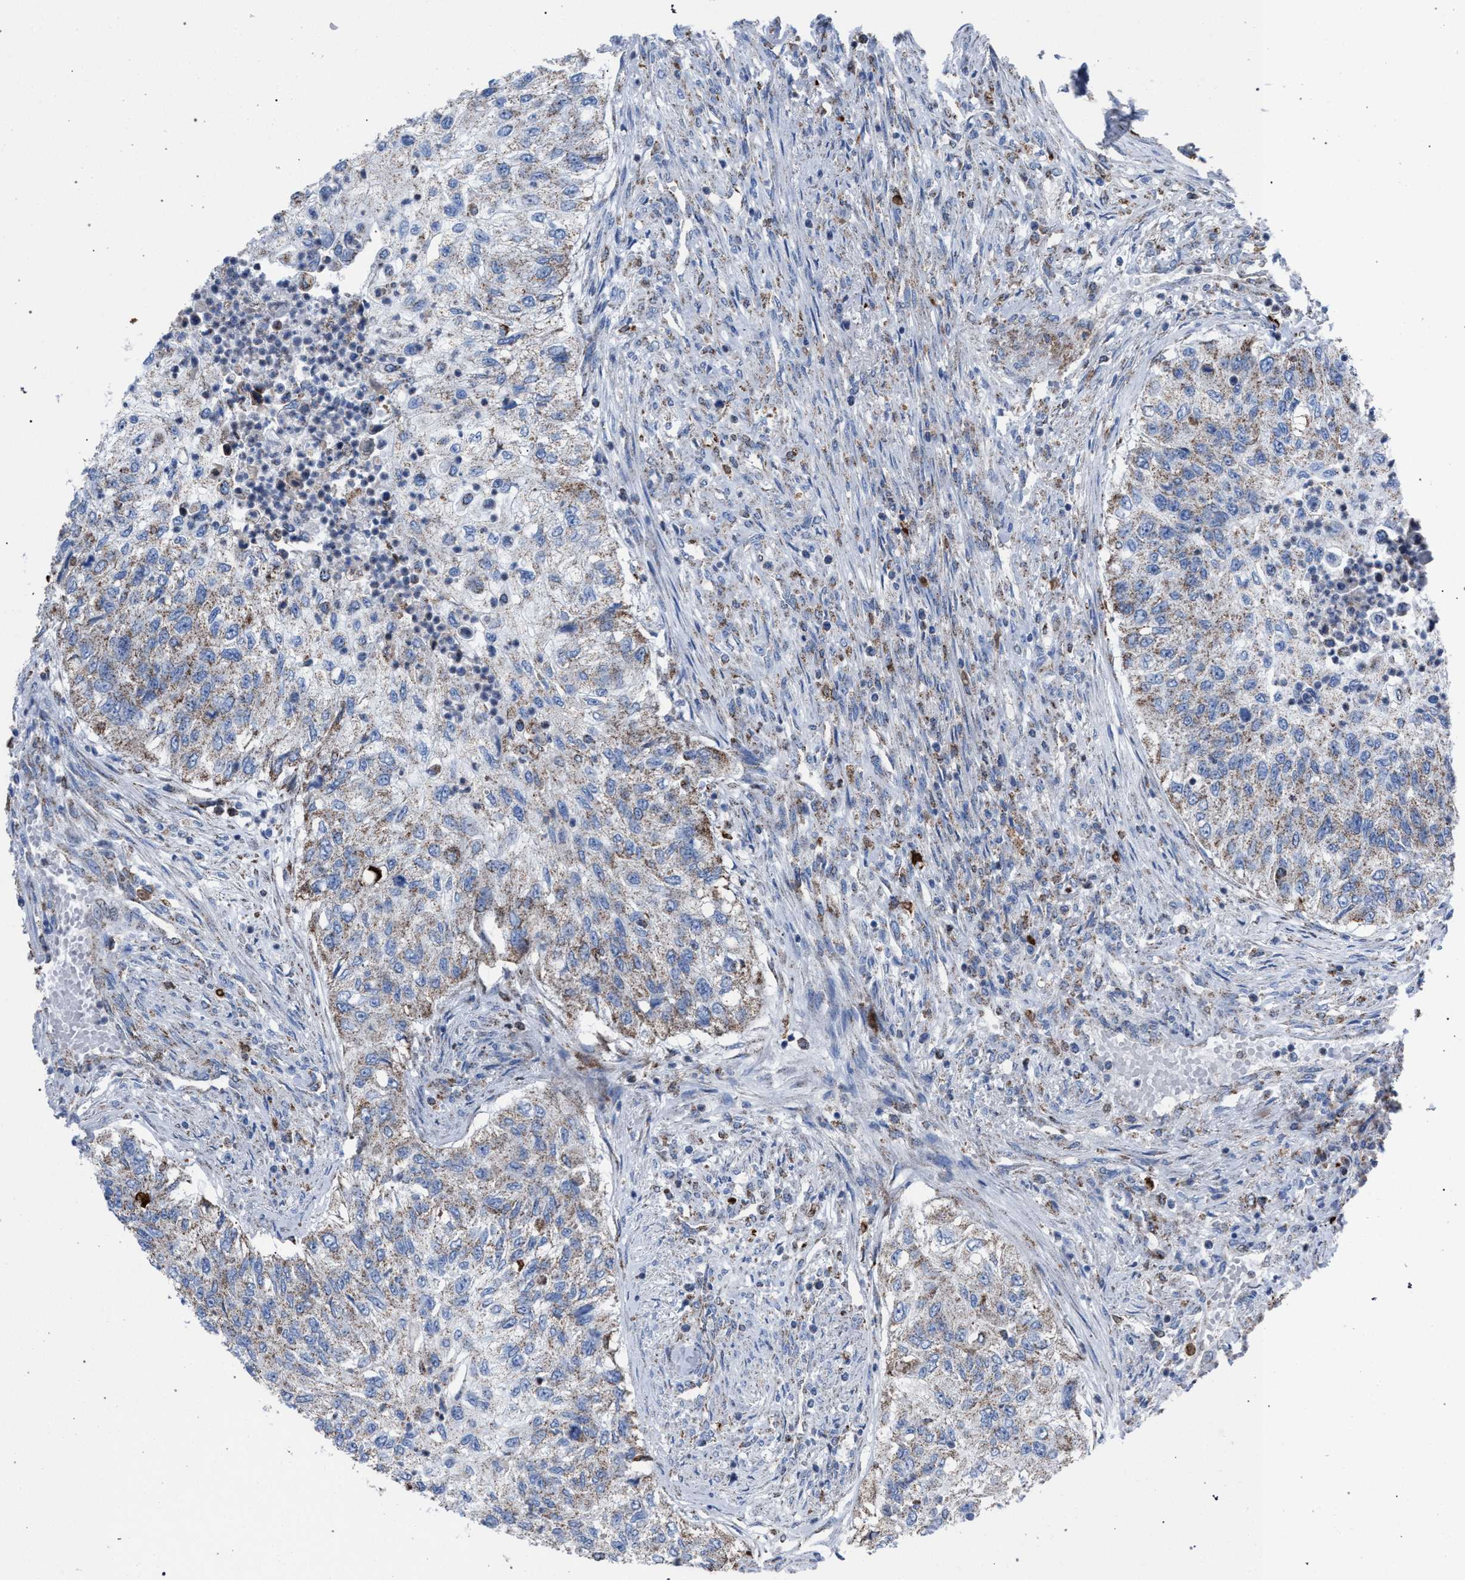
{"staining": {"intensity": "weak", "quantity": ">75%", "location": "cytoplasmic/membranous"}, "tissue": "urothelial cancer", "cell_type": "Tumor cells", "image_type": "cancer", "snomed": [{"axis": "morphology", "description": "Urothelial carcinoma, High grade"}, {"axis": "topography", "description": "Urinary bladder"}], "caption": "Weak cytoplasmic/membranous expression is identified in about >75% of tumor cells in urothelial carcinoma (high-grade).", "gene": "HSD17B4", "patient": {"sex": "female", "age": 60}}